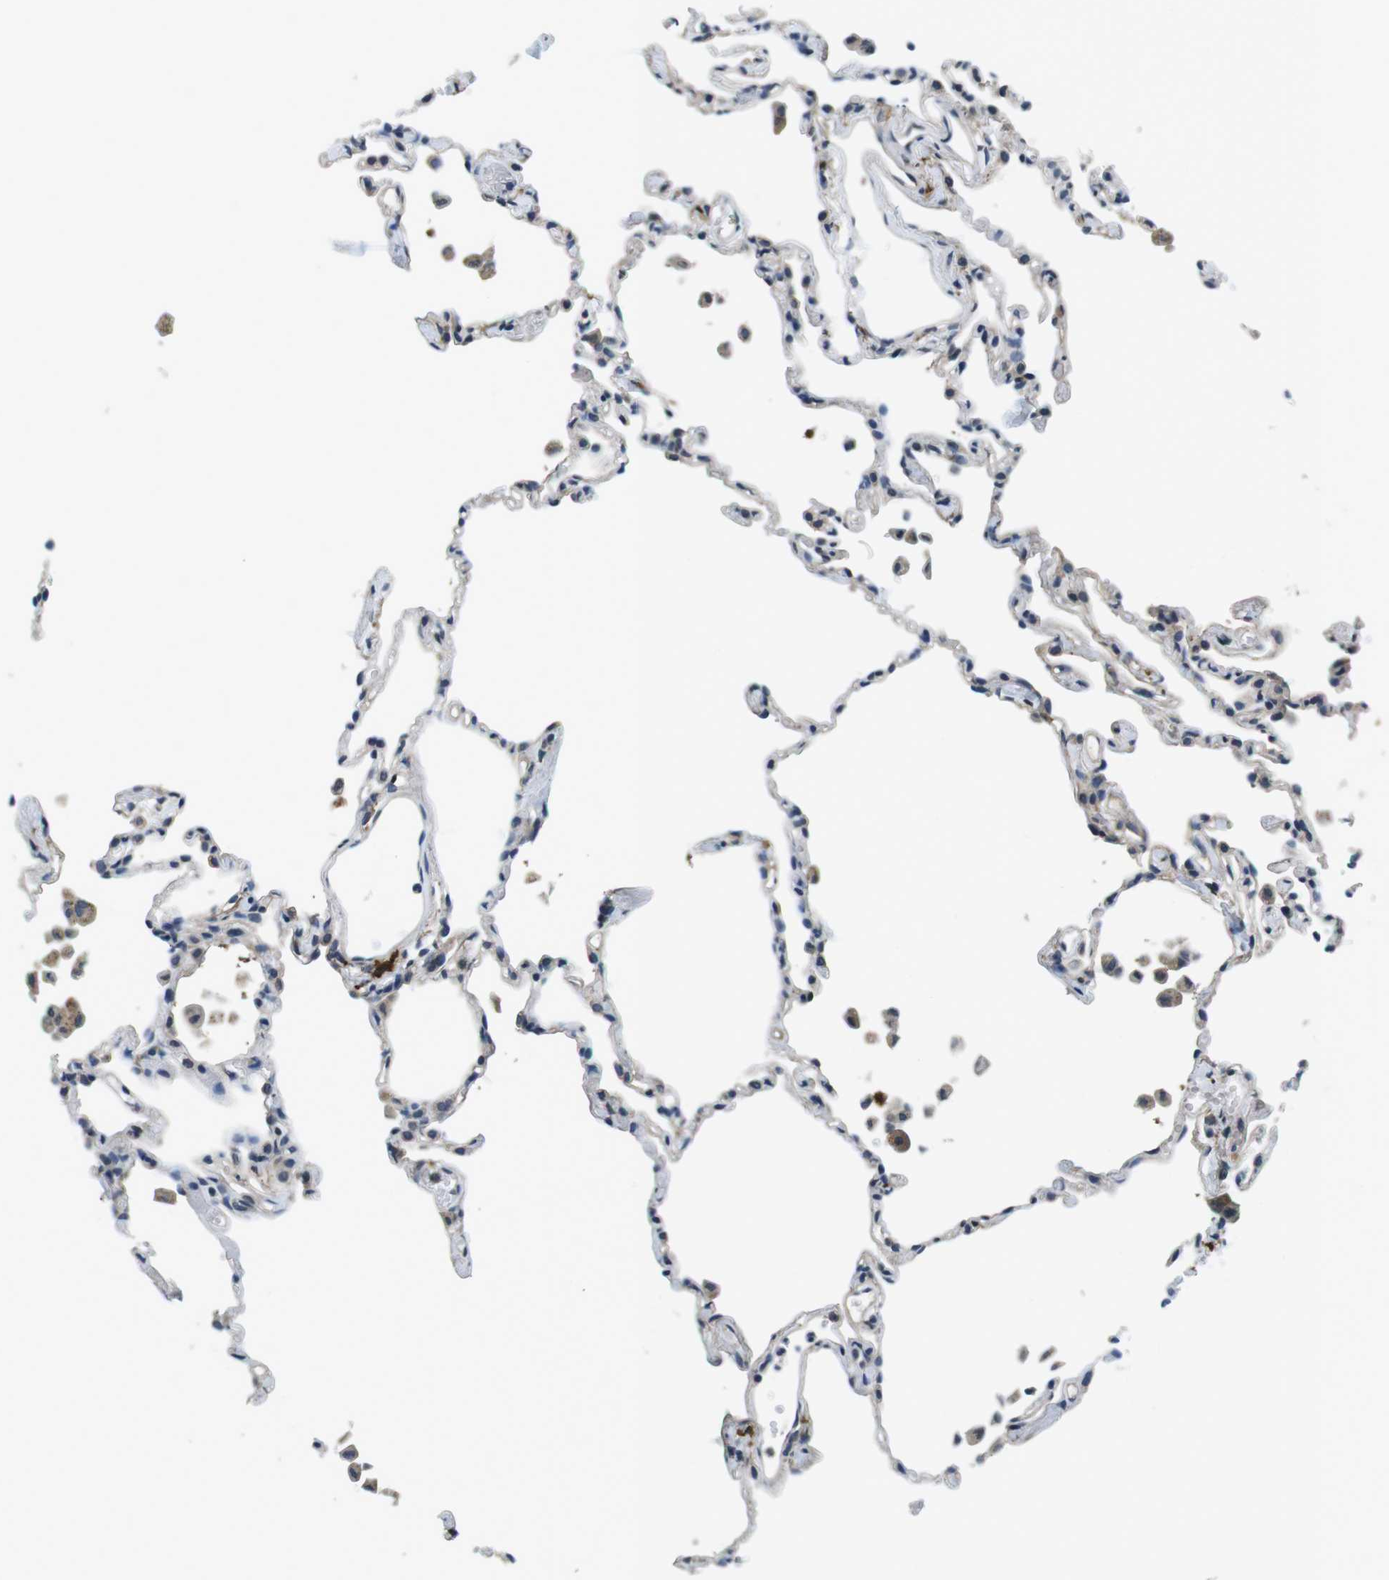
{"staining": {"intensity": "negative", "quantity": "none", "location": "none"}, "tissue": "lung", "cell_type": "Alveolar cells", "image_type": "normal", "snomed": [{"axis": "morphology", "description": "Normal tissue, NOS"}, {"axis": "topography", "description": "Lung"}], "caption": "High power microscopy photomicrograph of an IHC histopathology image of normal lung, revealing no significant expression in alveolar cells.", "gene": "CD163L1", "patient": {"sex": "female", "age": 49}}